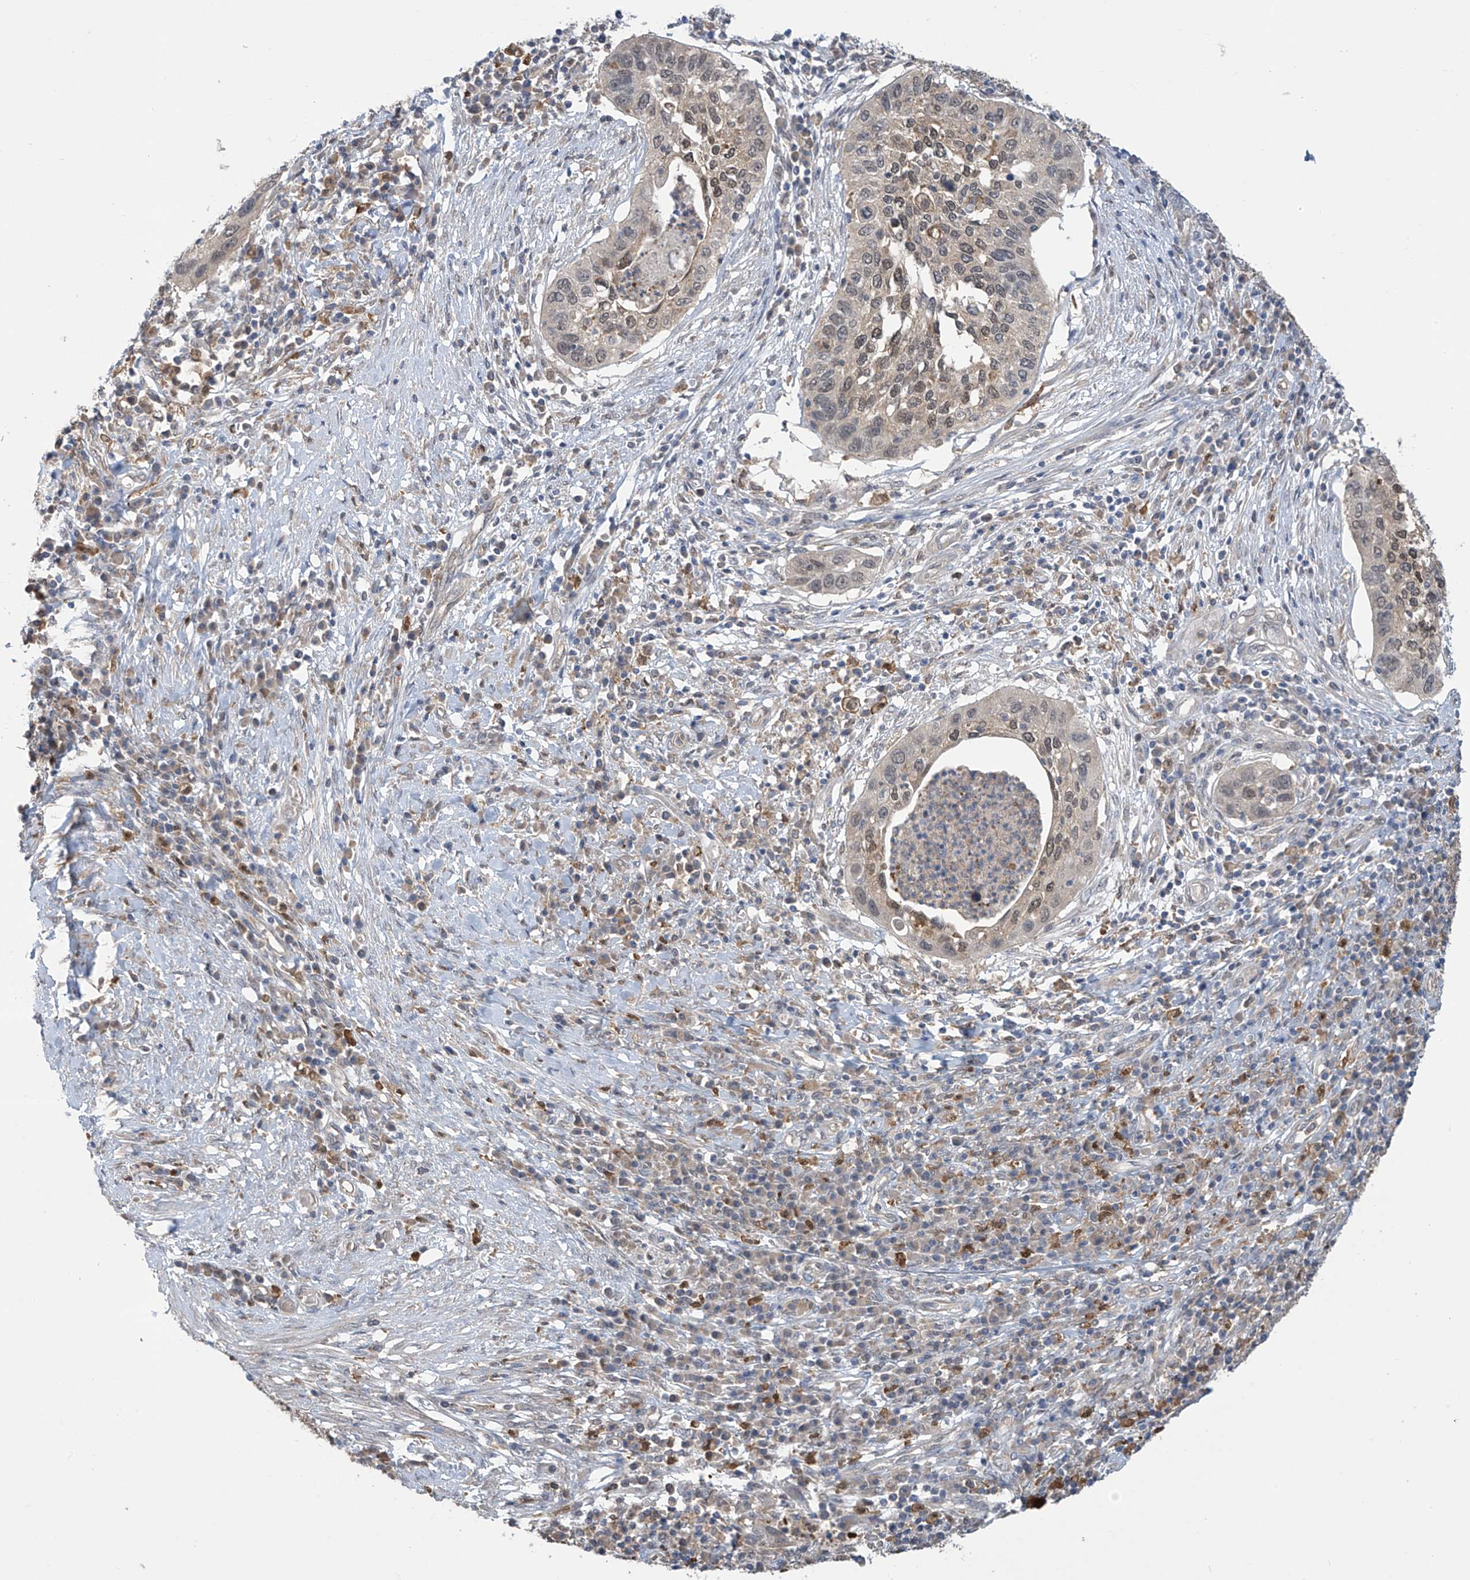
{"staining": {"intensity": "moderate", "quantity": "25%-75%", "location": "nuclear"}, "tissue": "cervical cancer", "cell_type": "Tumor cells", "image_type": "cancer", "snomed": [{"axis": "morphology", "description": "Squamous cell carcinoma, NOS"}, {"axis": "topography", "description": "Cervix"}], "caption": "Cervical cancer stained with a protein marker reveals moderate staining in tumor cells.", "gene": "IDH1", "patient": {"sex": "female", "age": 38}}